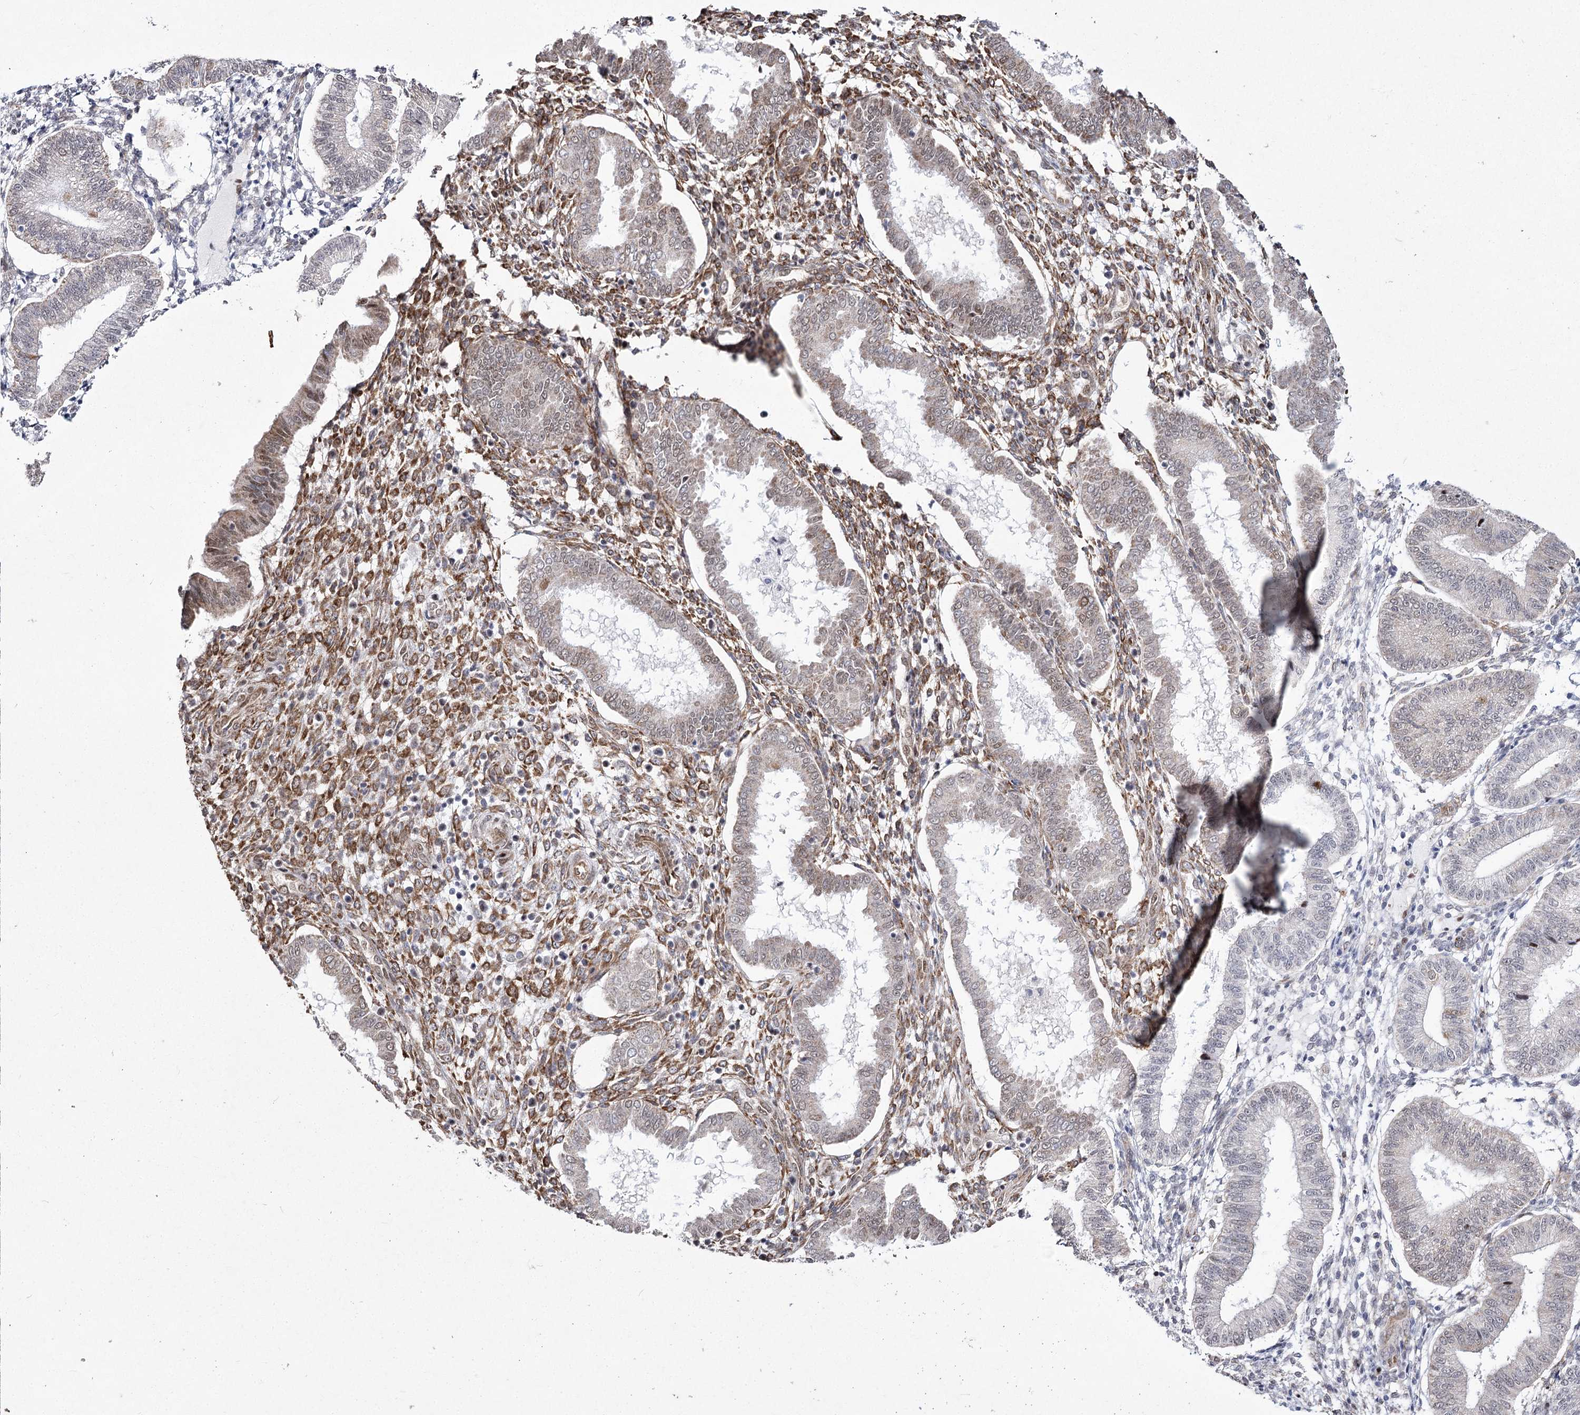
{"staining": {"intensity": "moderate", "quantity": ">75%", "location": "cytoplasmic/membranous"}, "tissue": "endometrium", "cell_type": "Cells in endometrial stroma", "image_type": "normal", "snomed": [{"axis": "morphology", "description": "Normal tissue, NOS"}, {"axis": "topography", "description": "Endometrium"}], "caption": "Immunohistochemistry micrograph of benign endometrium: endometrium stained using immunohistochemistry (IHC) displays medium levels of moderate protein expression localized specifically in the cytoplasmic/membranous of cells in endometrial stroma, appearing as a cytoplasmic/membranous brown color.", "gene": "YBX3", "patient": {"sex": "female", "age": 24}}